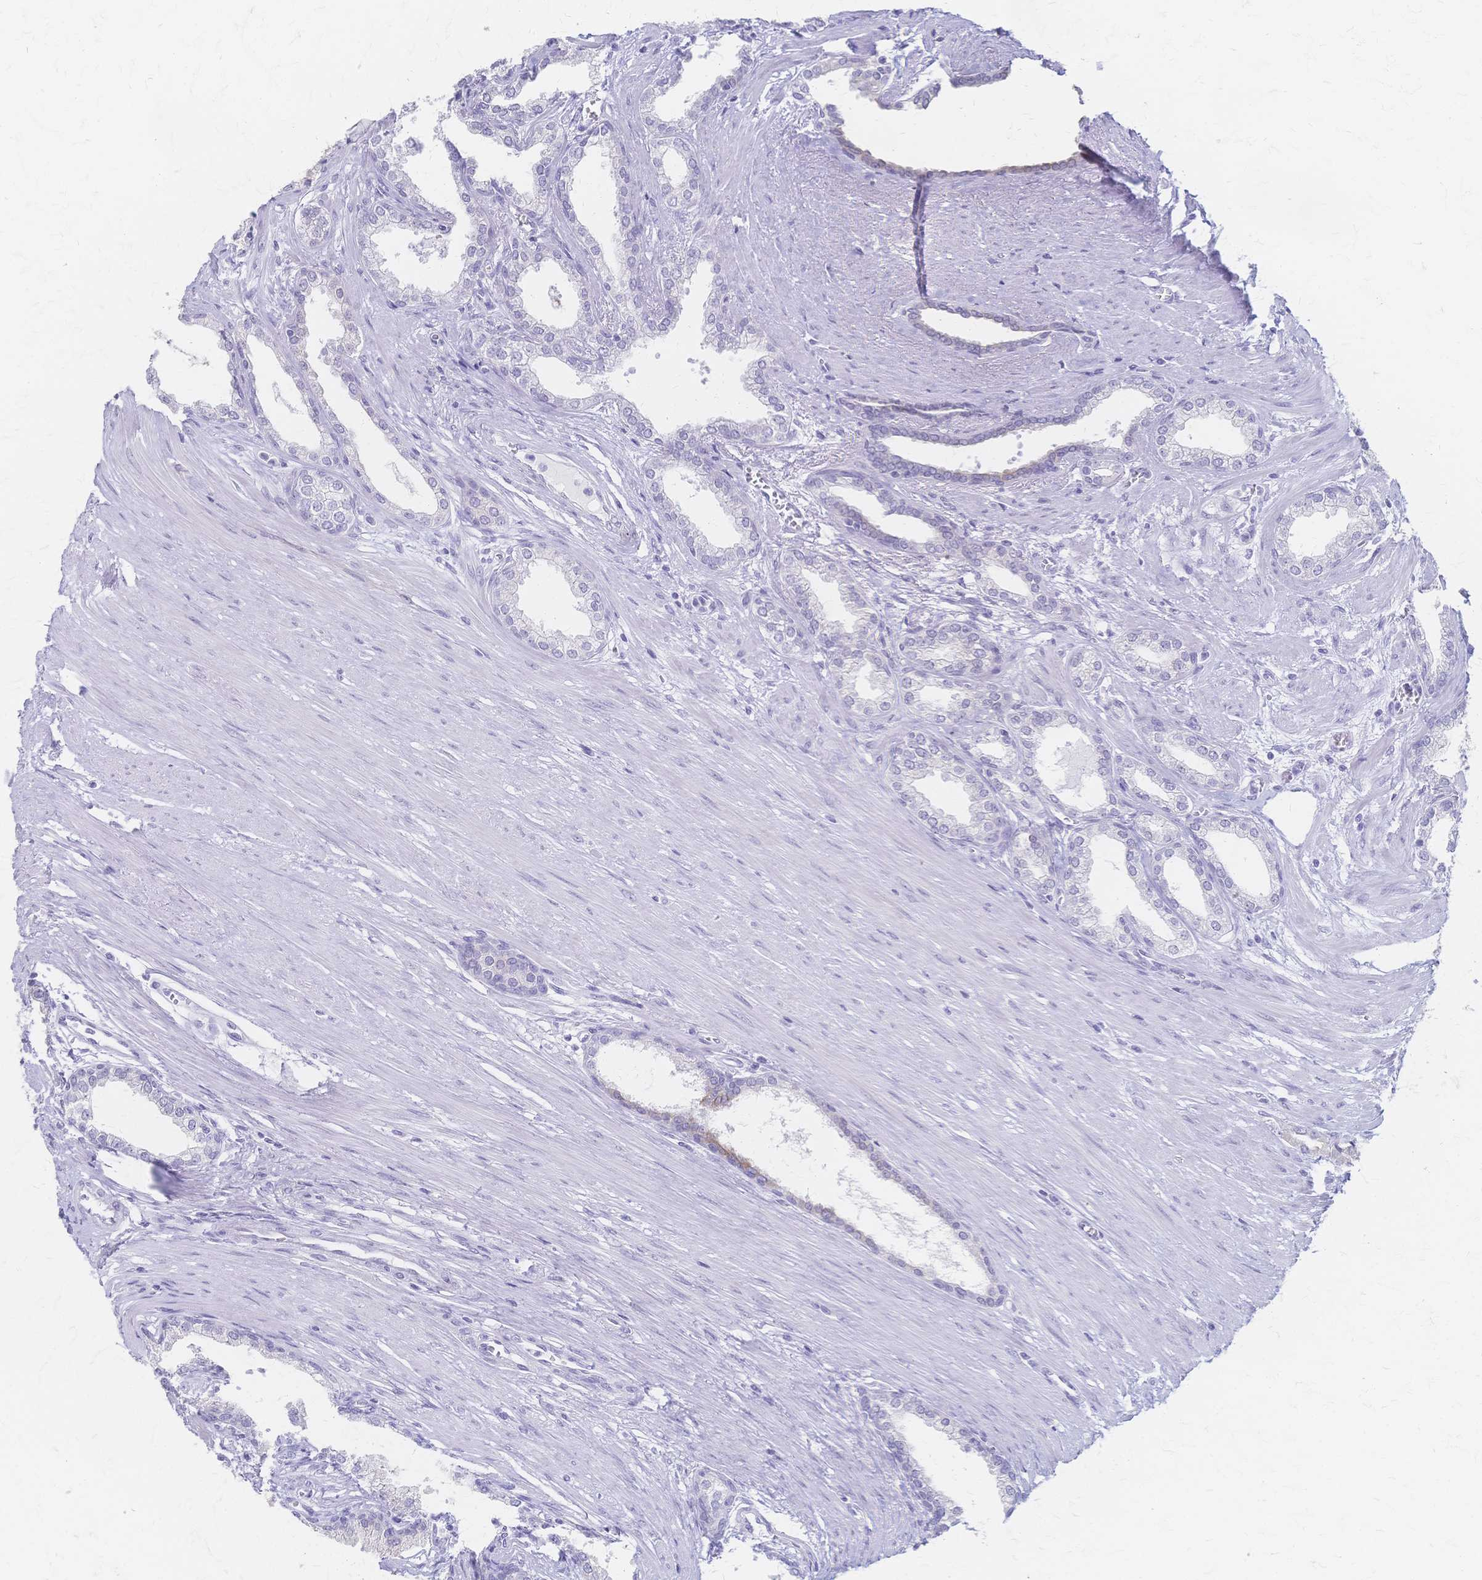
{"staining": {"intensity": "negative", "quantity": "none", "location": "none"}, "tissue": "prostate cancer", "cell_type": "Tumor cells", "image_type": "cancer", "snomed": [{"axis": "morphology", "description": "Adenocarcinoma, High grade"}, {"axis": "topography", "description": "Prostate"}], "caption": "There is no significant positivity in tumor cells of adenocarcinoma (high-grade) (prostate).", "gene": "CYB5A", "patient": {"sex": "male", "age": 60}}